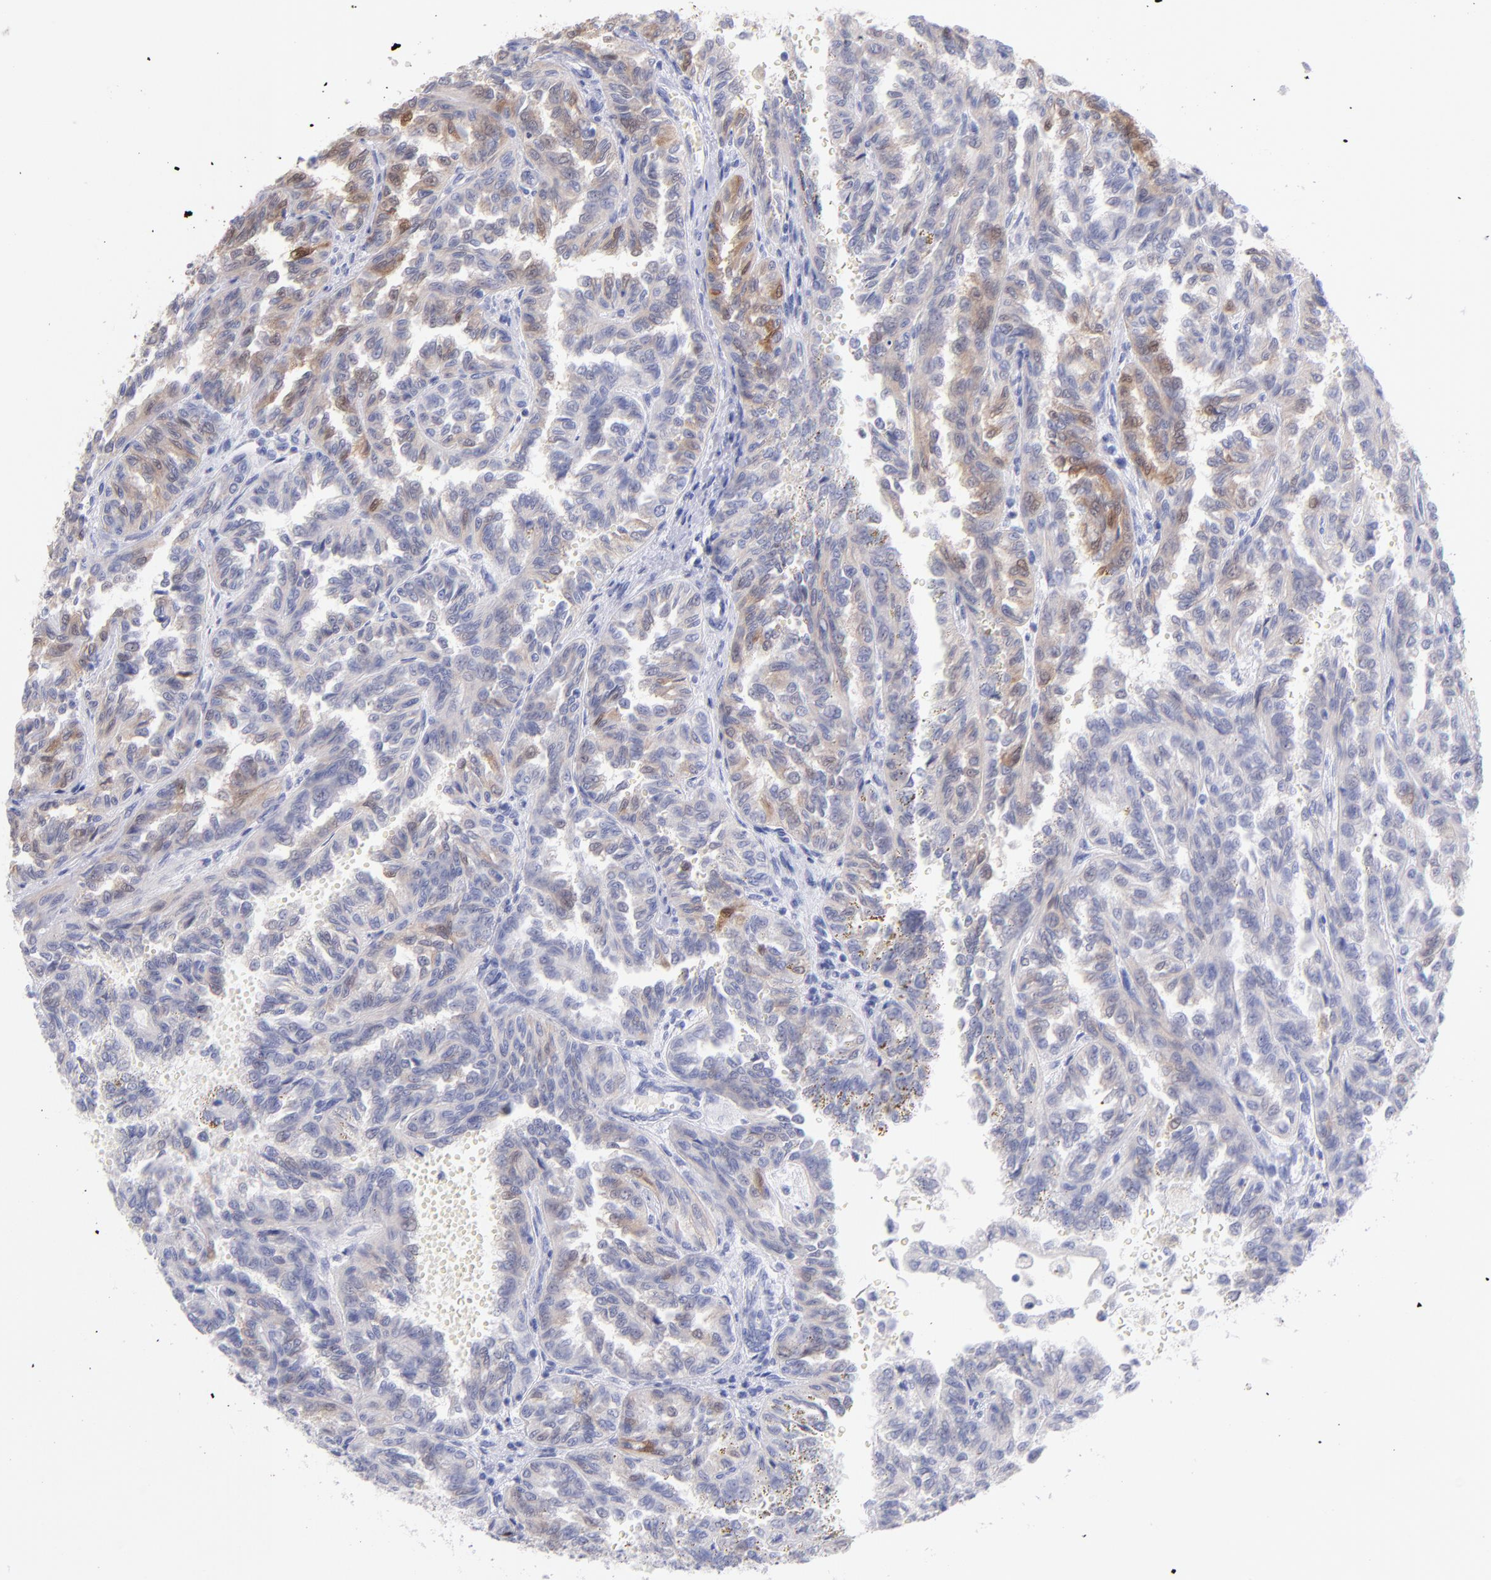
{"staining": {"intensity": "moderate", "quantity": "25%-75%", "location": "cytoplasmic/membranous,nuclear"}, "tissue": "renal cancer", "cell_type": "Tumor cells", "image_type": "cancer", "snomed": [{"axis": "morphology", "description": "Inflammation, NOS"}, {"axis": "morphology", "description": "Adenocarcinoma, NOS"}, {"axis": "topography", "description": "Kidney"}], "caption": "Renal cancer (adenocarcinoma) stained for a protein (brown) shows moderate cytoplasmic/membranous and nuclear positive expression in about 25%-75% of tumor cells.", "gene": "SCGN", "patient": {"sex": "male", "age": 68}}